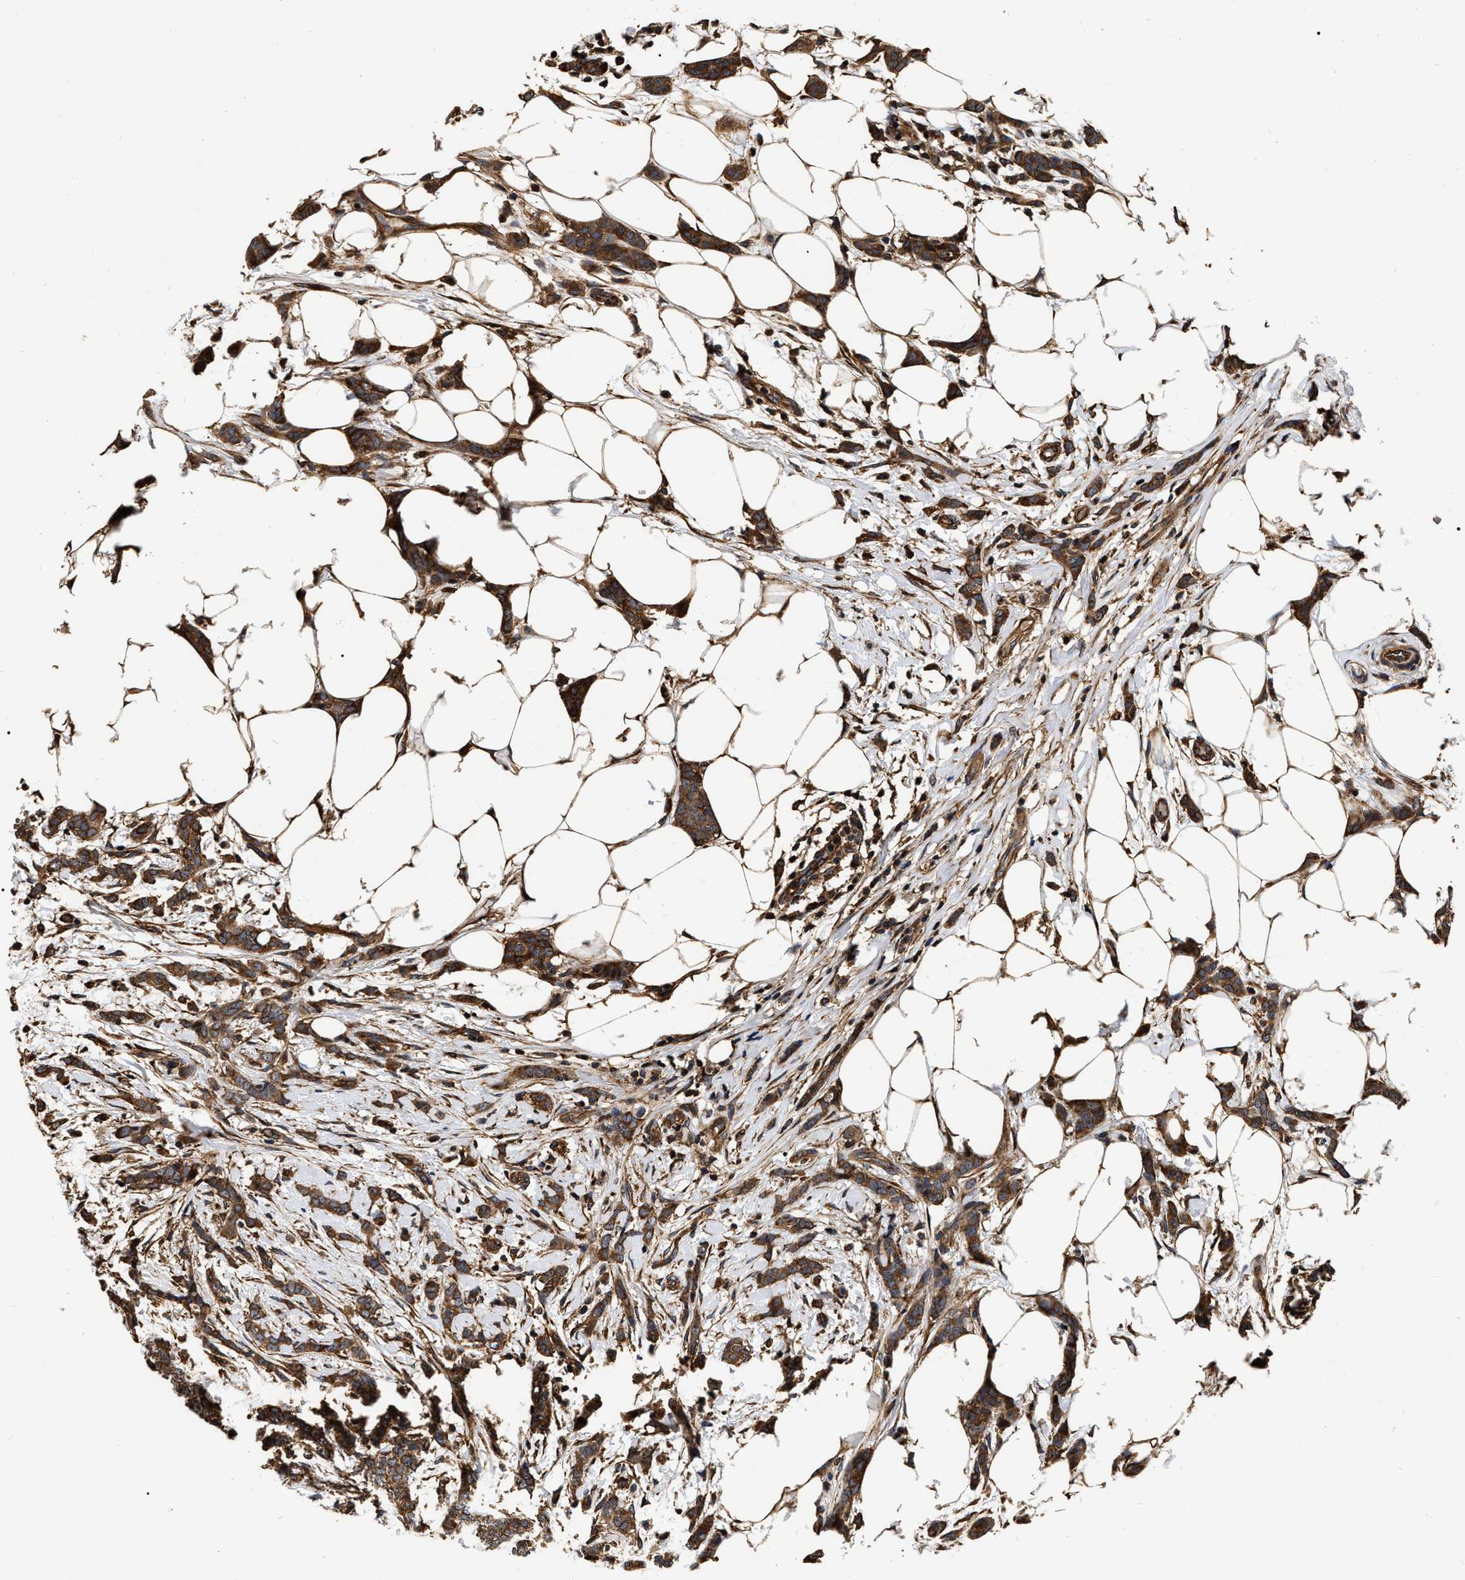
{"staining": {"intensity": "strong", "quantity": ">75%", "location": "cytoplasmic/membranous"}, "tissue": "breast cancer", "cell_type": "Tumor cells", "image_type": "cancer", "snomed": [{"axis": "morphology", "description": "Lobular carcinoma"}, {"axis": "topography", "description": "Skin"}, {"axis": "topography", "description": "Breast"}], "caption": "A micrograph showing strong cytoplasmic/membranous staining in approximately >75% of tumor cells in breast cancer, as visualized by brown immunohistochemical staining.", "gene": "ABCG8", "patient": {"sex": "female", "age": 46}}